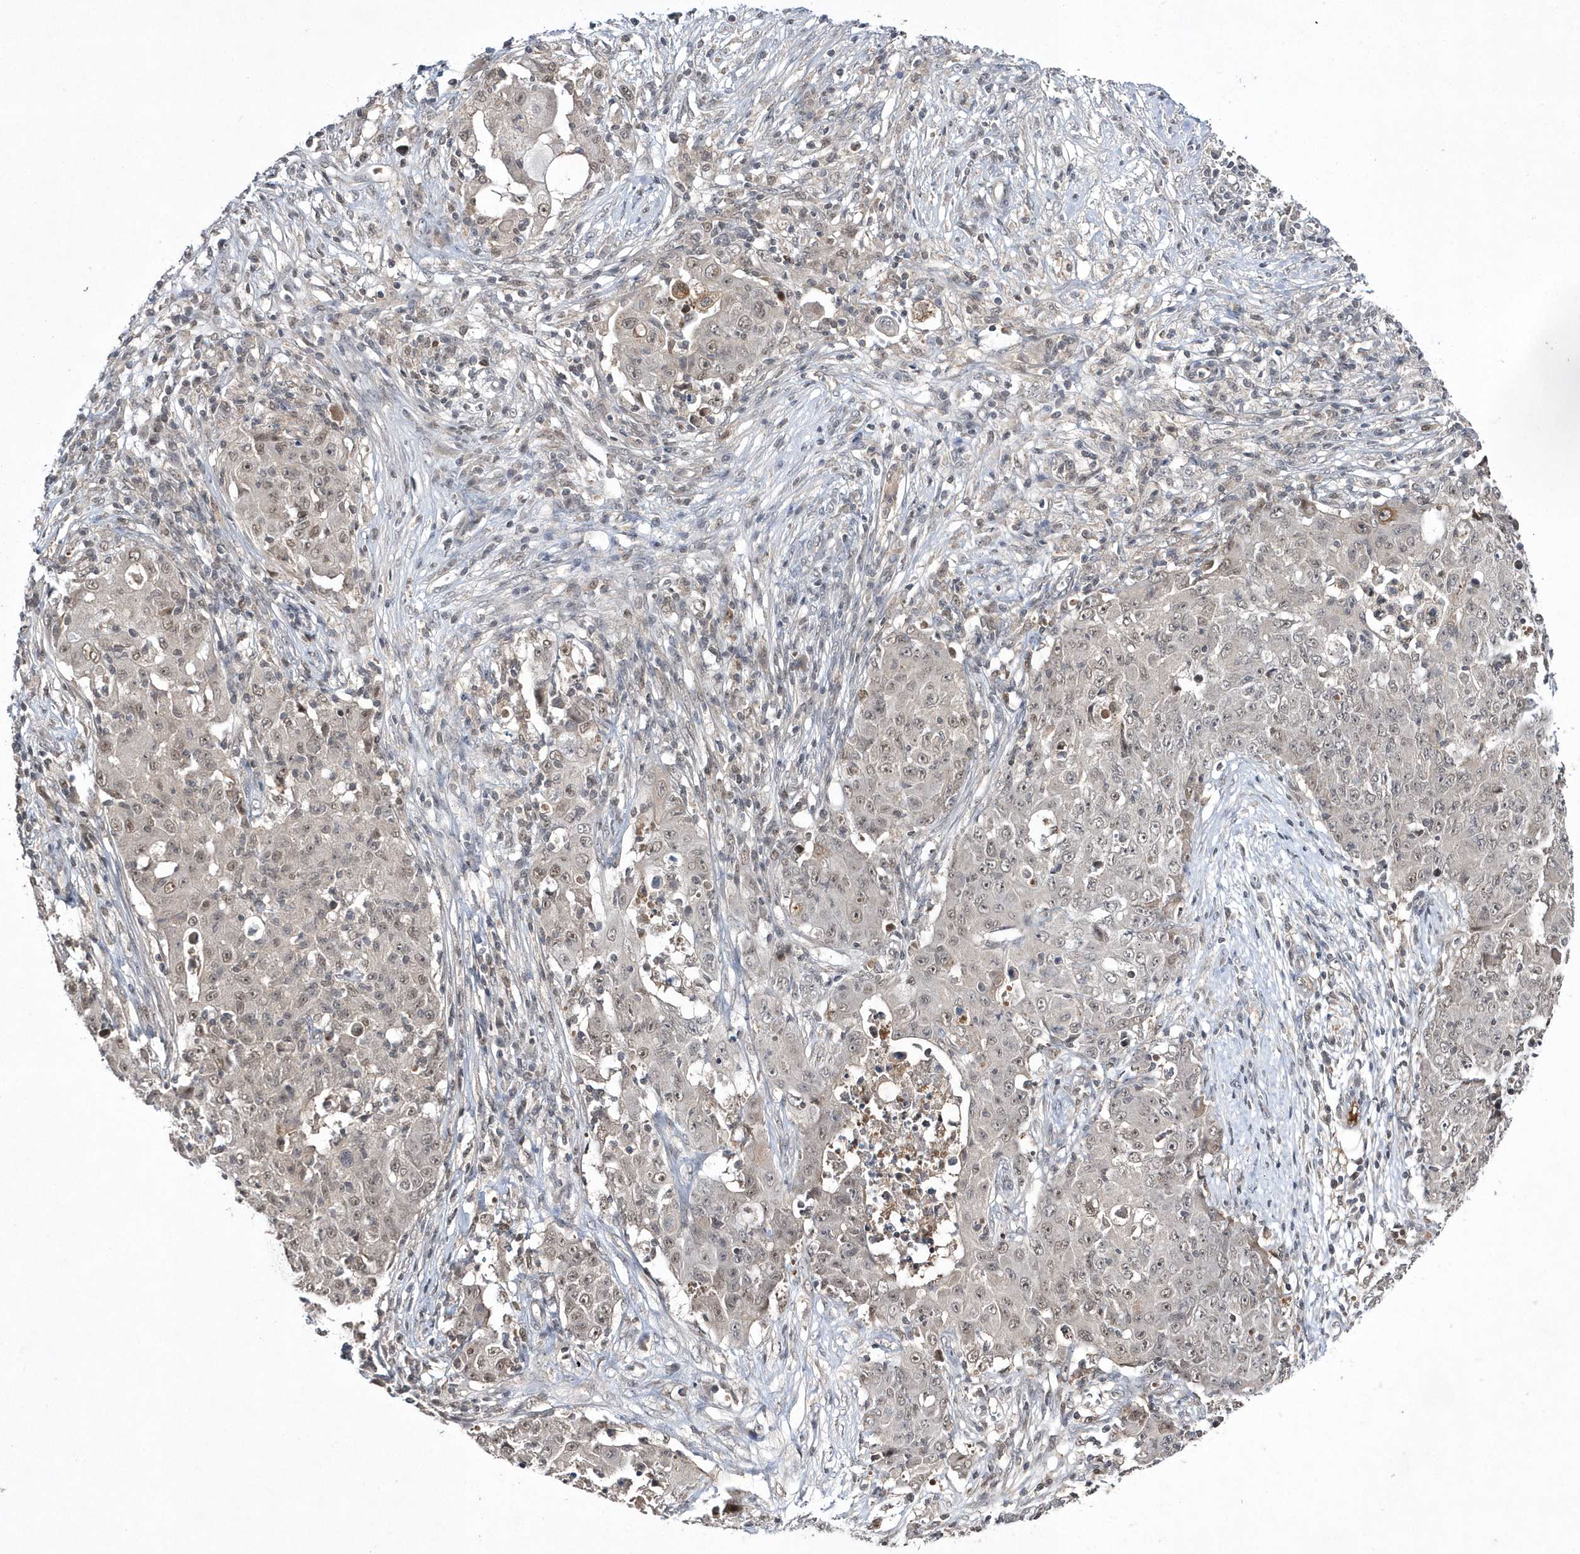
{"staining": {"intensity": "weak", "quantity": "25%-75%", "location": "nuclear"}, "tissue": "ovarian cancer", "cell_type": "Tumor cells", "image_type": "cancer", "snomed": [{"axis": "morphology", "description": "Carcinoma, endometroid"}, {"axis": "topography", "description": "Ovary"}], "caption": "The micrograph shows immunohistochemical staining of ovarian cancer (endometroid carcinoma). There is weak nuclear positivity is identified in about 25%-75% of tumor cells. (IHC, brightfield microscopy, high magnification).", "gene": "TMEM132B", "patient": {"sex": "female", "age": 42}}